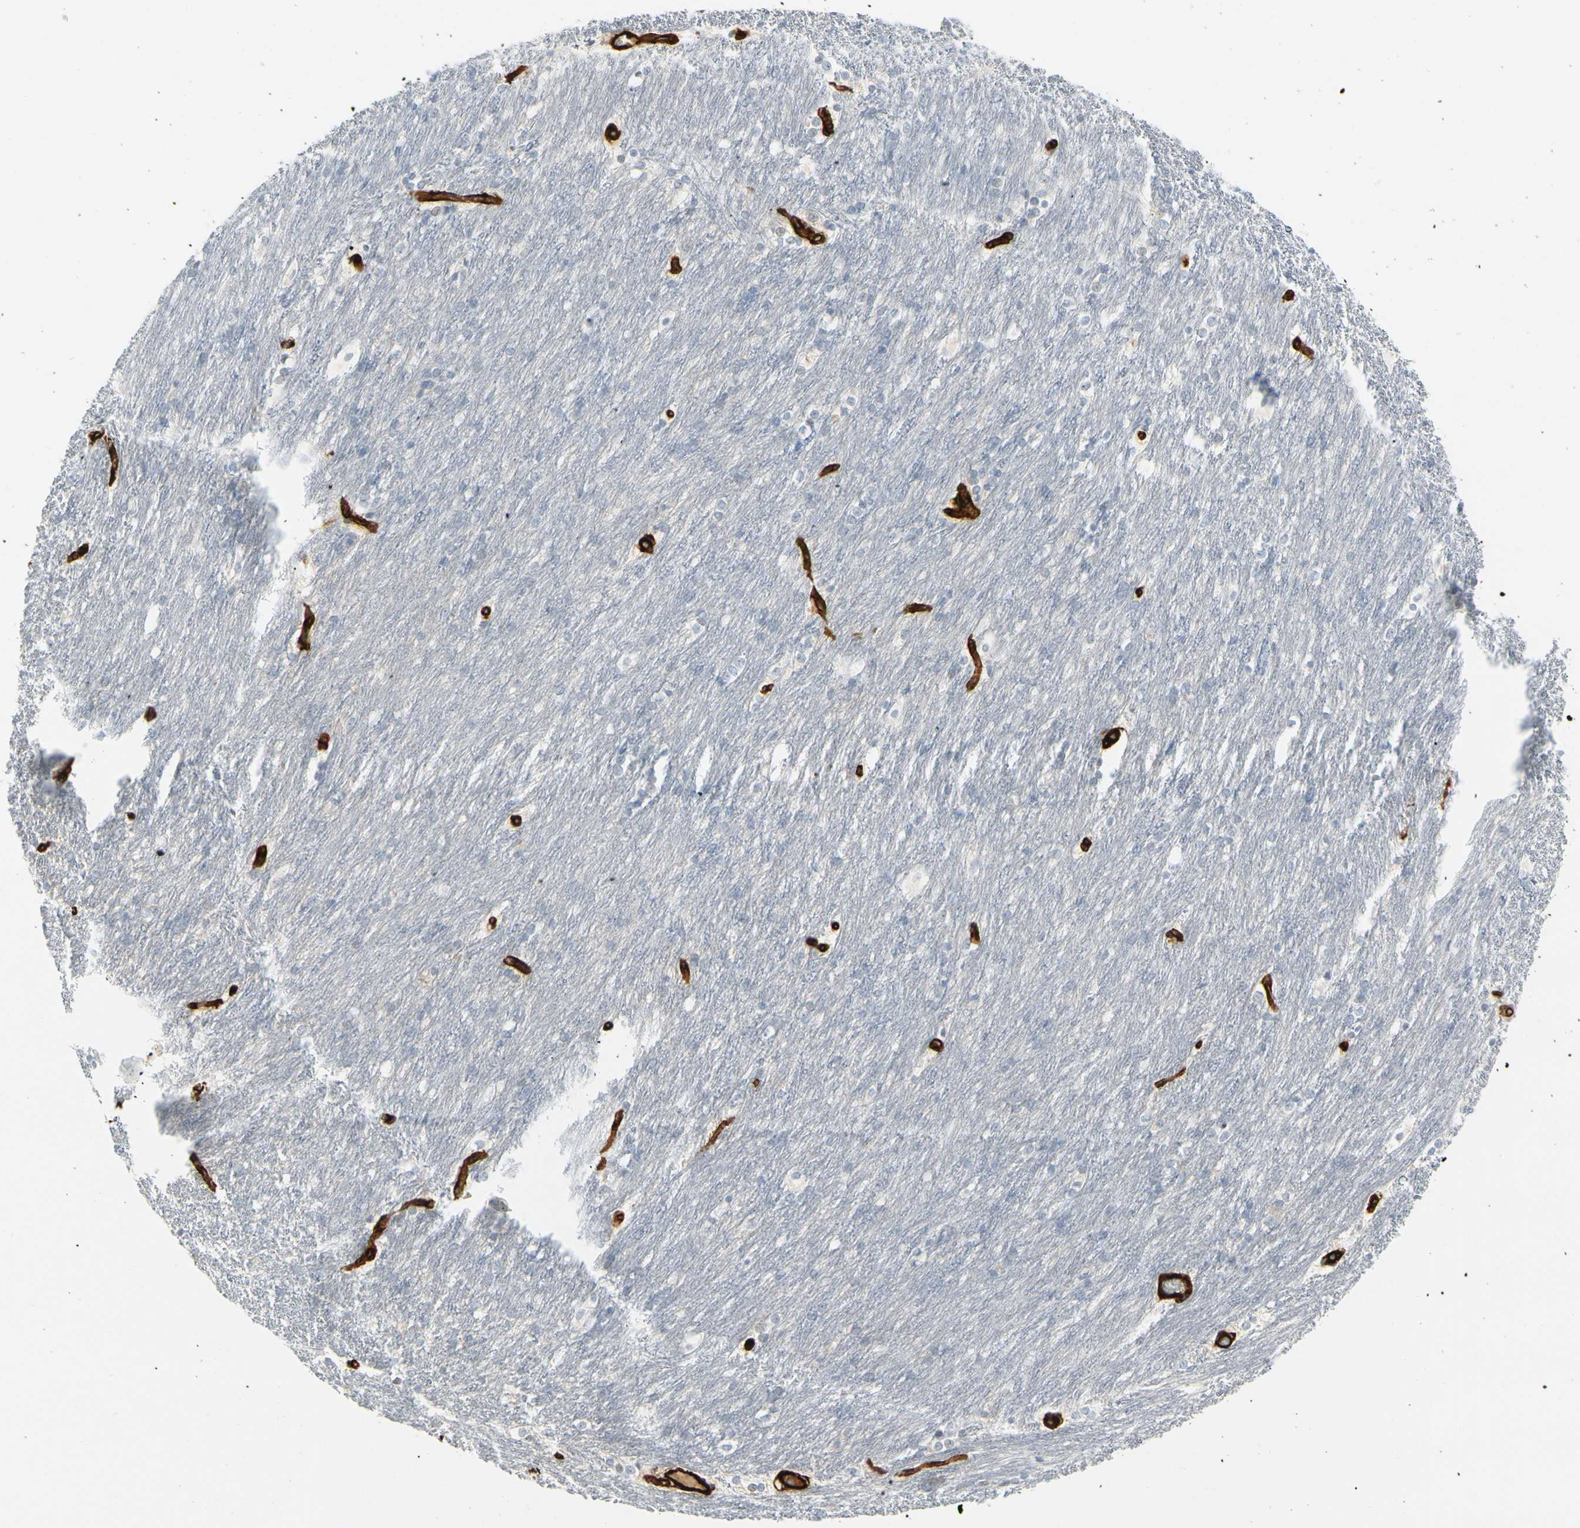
{"staining": {"intensity": "negative", "quantity": "none", "location": "none"}, "tissue": "caudate", "cell_type": "Glial cells", "image_type": "normal", "snomed": [{"axis": "morphology", "description": "Normal tissue, NOS"}, {"axis": "topography", "description": "Lateral ventricle wall"}], "caption": "This is an immunohistochemistry histopathology image of unremarkable caudate. There is no expression in glial cells.", "gene": "GGT5", "patient": {"sex": "female", "age": 19}}